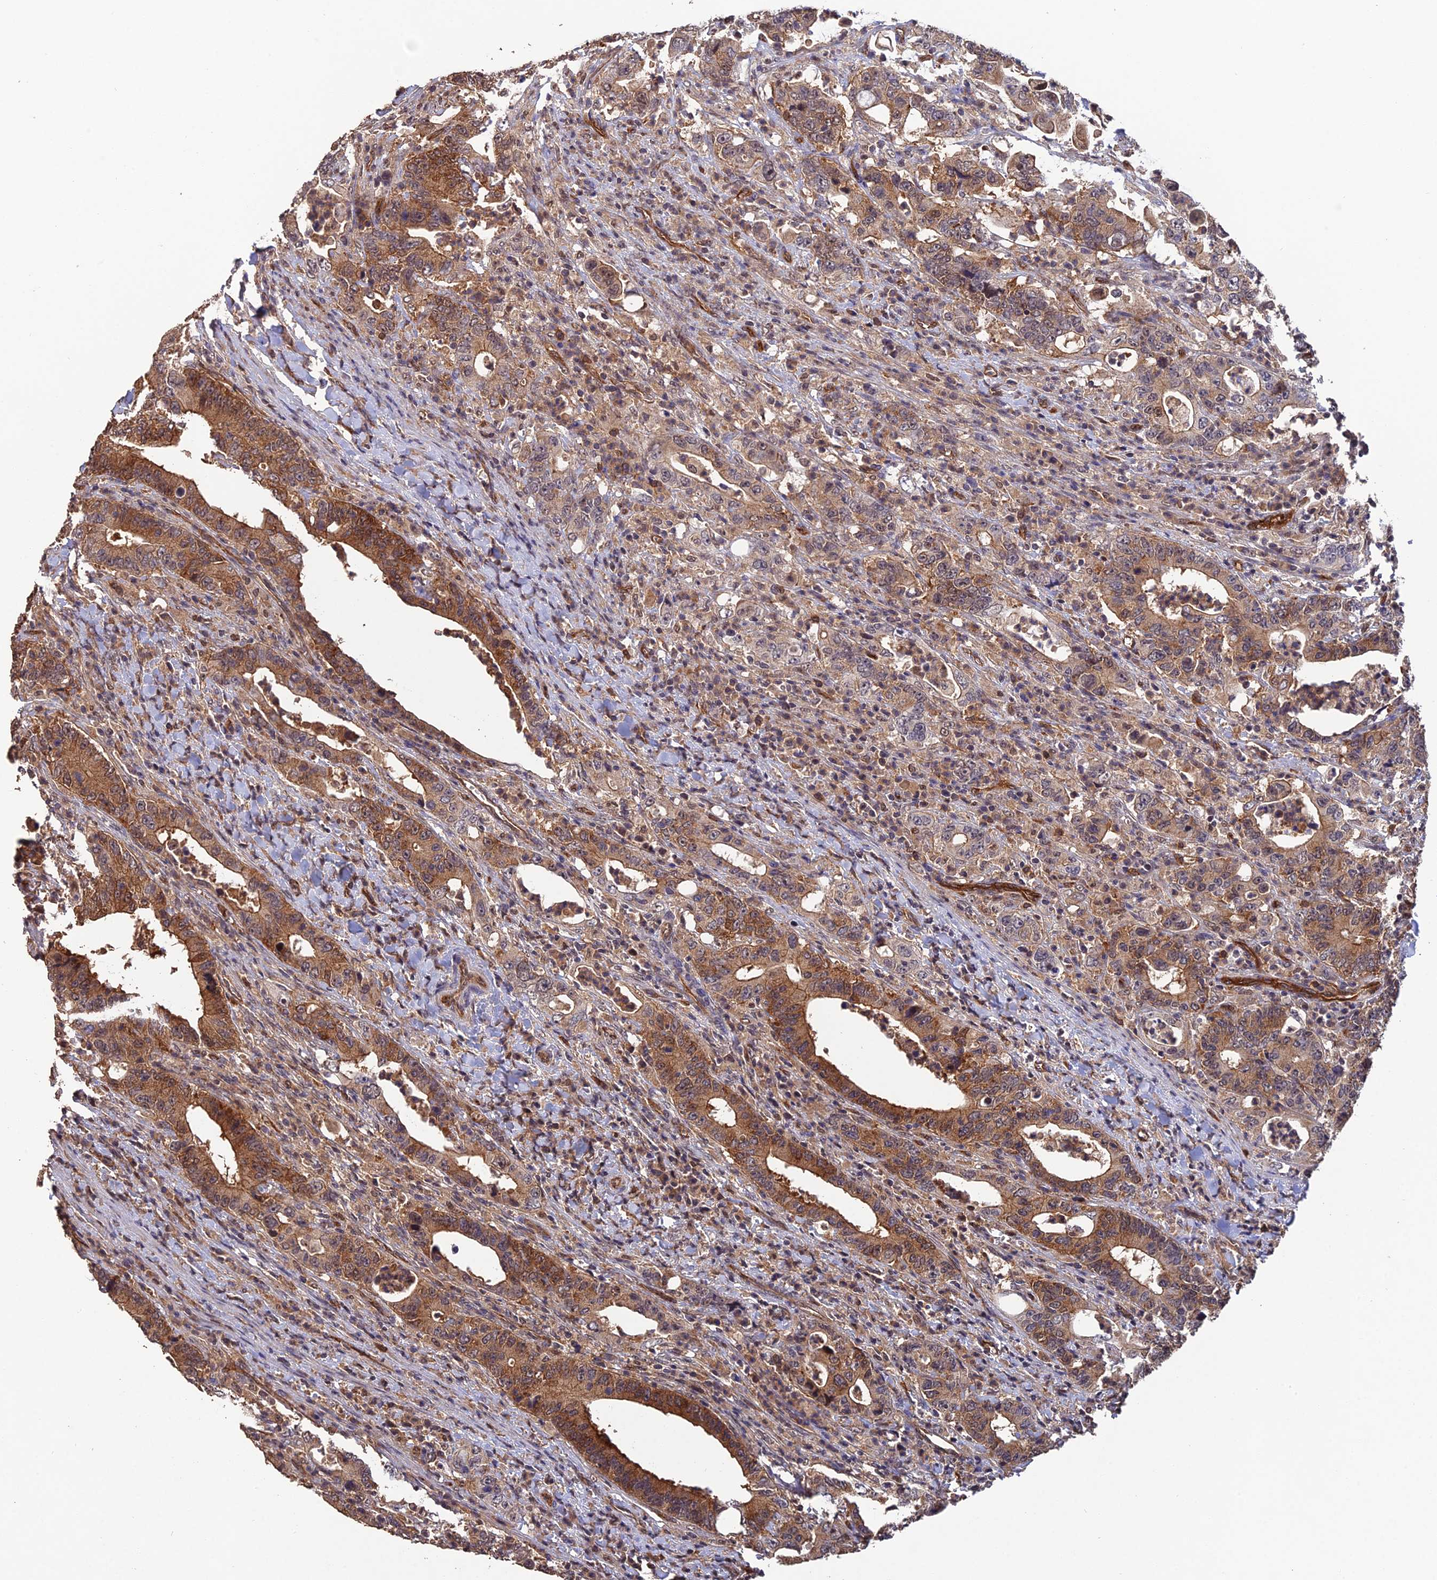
{"staining": {"intensity": "moderate", "quantity": "25%-75%", "location": "cytoplasmic/membranous"}, "tissue": "colorectal cancer", "cell_type": "Tumor cells", "image_type": "cancer", "snomed": [{"axis": "morphology", "description": "Adenocarcinoma, NOS"}, {"axis": "topography", "description": "Colon"}], "caption": "Immunohistochemical staining of human adenocarcinoma (colorectal) reveals moderate cytoplasmic/membranous protein staining in approximately 25%-75% of tumor cells. (DAB (3,3'-diaminobenzidine) IHC, brown staining for protein, blue staining for nuclei).", "gene": "RALGAPA2", "patient": {"sex": "female", "age": 75}}